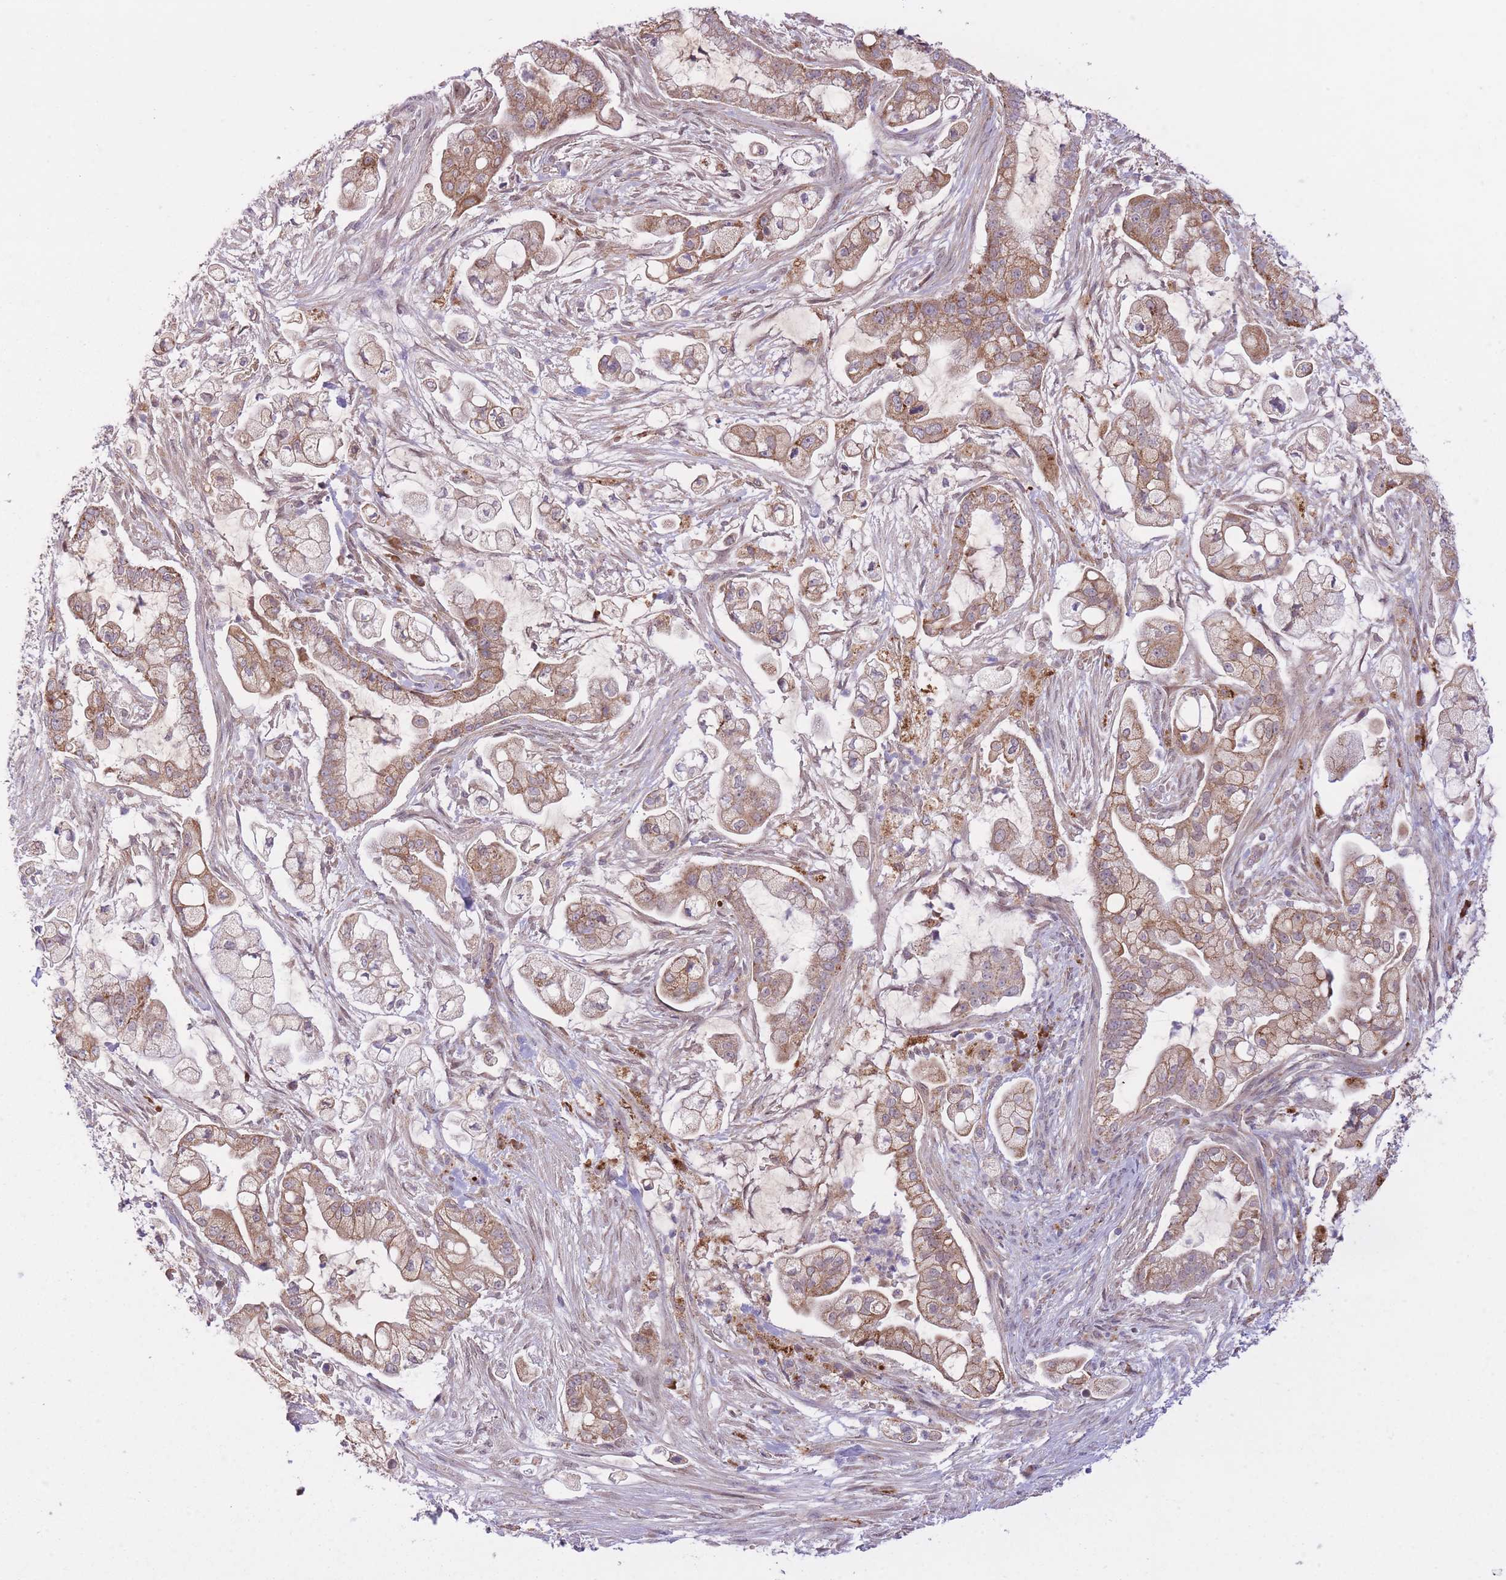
{"staining": {"intensity": "moderate", "quantity": ">75%", "location": "cytoplasmic/membranous"}, "tissue": "pancreatic cancer", "cell_type": "Tumor cells", "image_type": "cancer", "snomed": [{"axis": "morphology", "description": "Adenocarcinoma, NOS"}, {"axis": "topography", "description": "Pancreas"}], "caption": "Brown immunohistochemical staining in human adenocarcinoma (pancreatic) shows moderate cytoplasmic/membranous positivity in about >75% of tumor cells.", "gene": "POLR3F", "patient": {"sex": "female", "age": 69}}